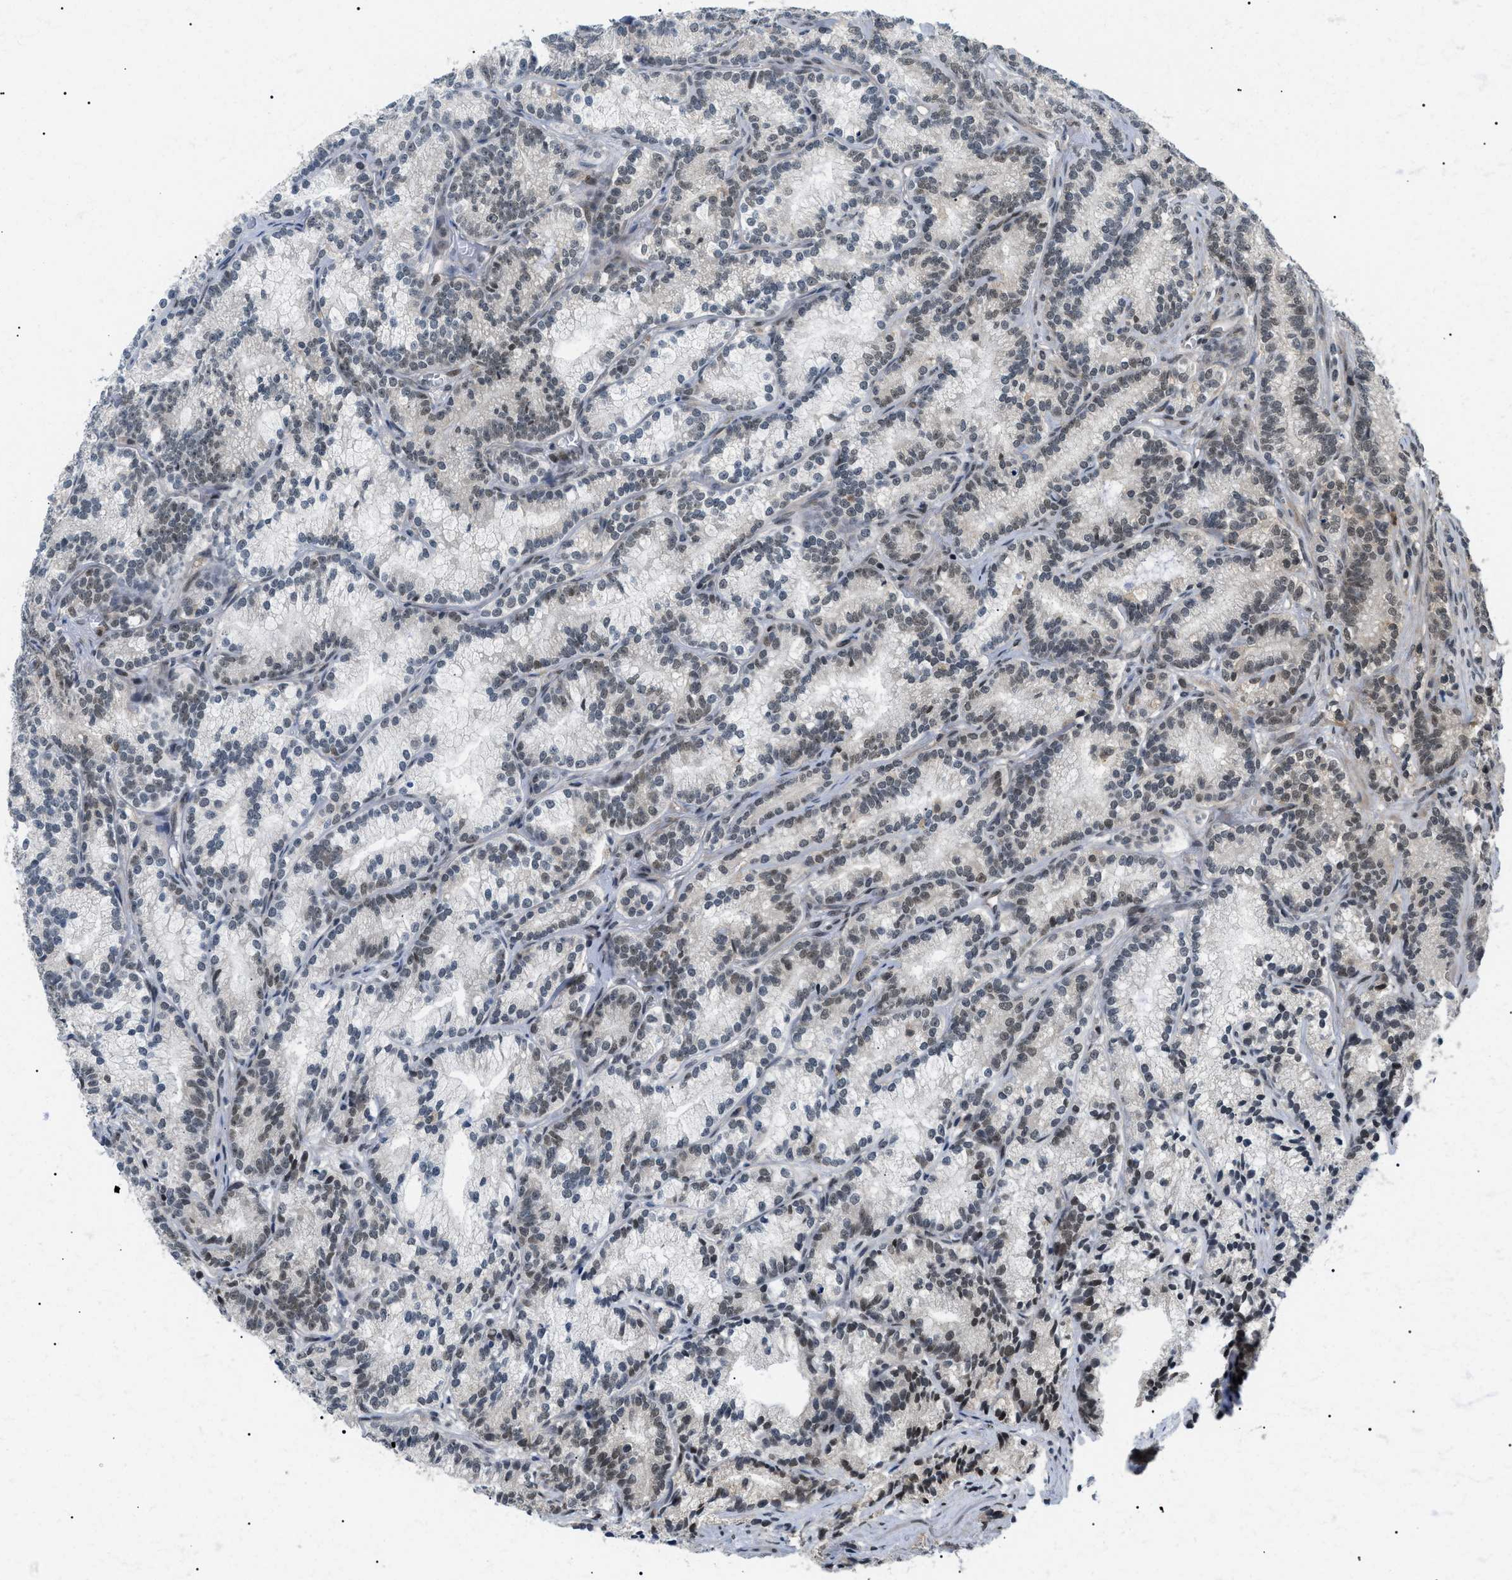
{"staining": {"intensity": "negative", "quantity": "none", "location": "none"}, "tissue": "prostate cancer", "cell_type": "Tumor cells", "image_type": "cancer", "snomed": [{"axis": "morphology", "description": "Adenocarcinoma, Low grade"}, {"axis": "topography", "description": "Prostate"}], "caption": "IHC micrograph of neoplastic tissue: prostate cancer (low-grade adenocarcinoma) stained with DAB (3,3'-diaminobenzidine) exhibits no significant protein positivity in tumor cells. (Stains: DAB (3,3'-diaminobenzidine) immunohistochemistry (IHC) with hematoxylin counter stain, Microscopy: brightfield microscopy at high magnification).", "gene": "RBM15", "patient": {"sex": "male", "age": 89}}